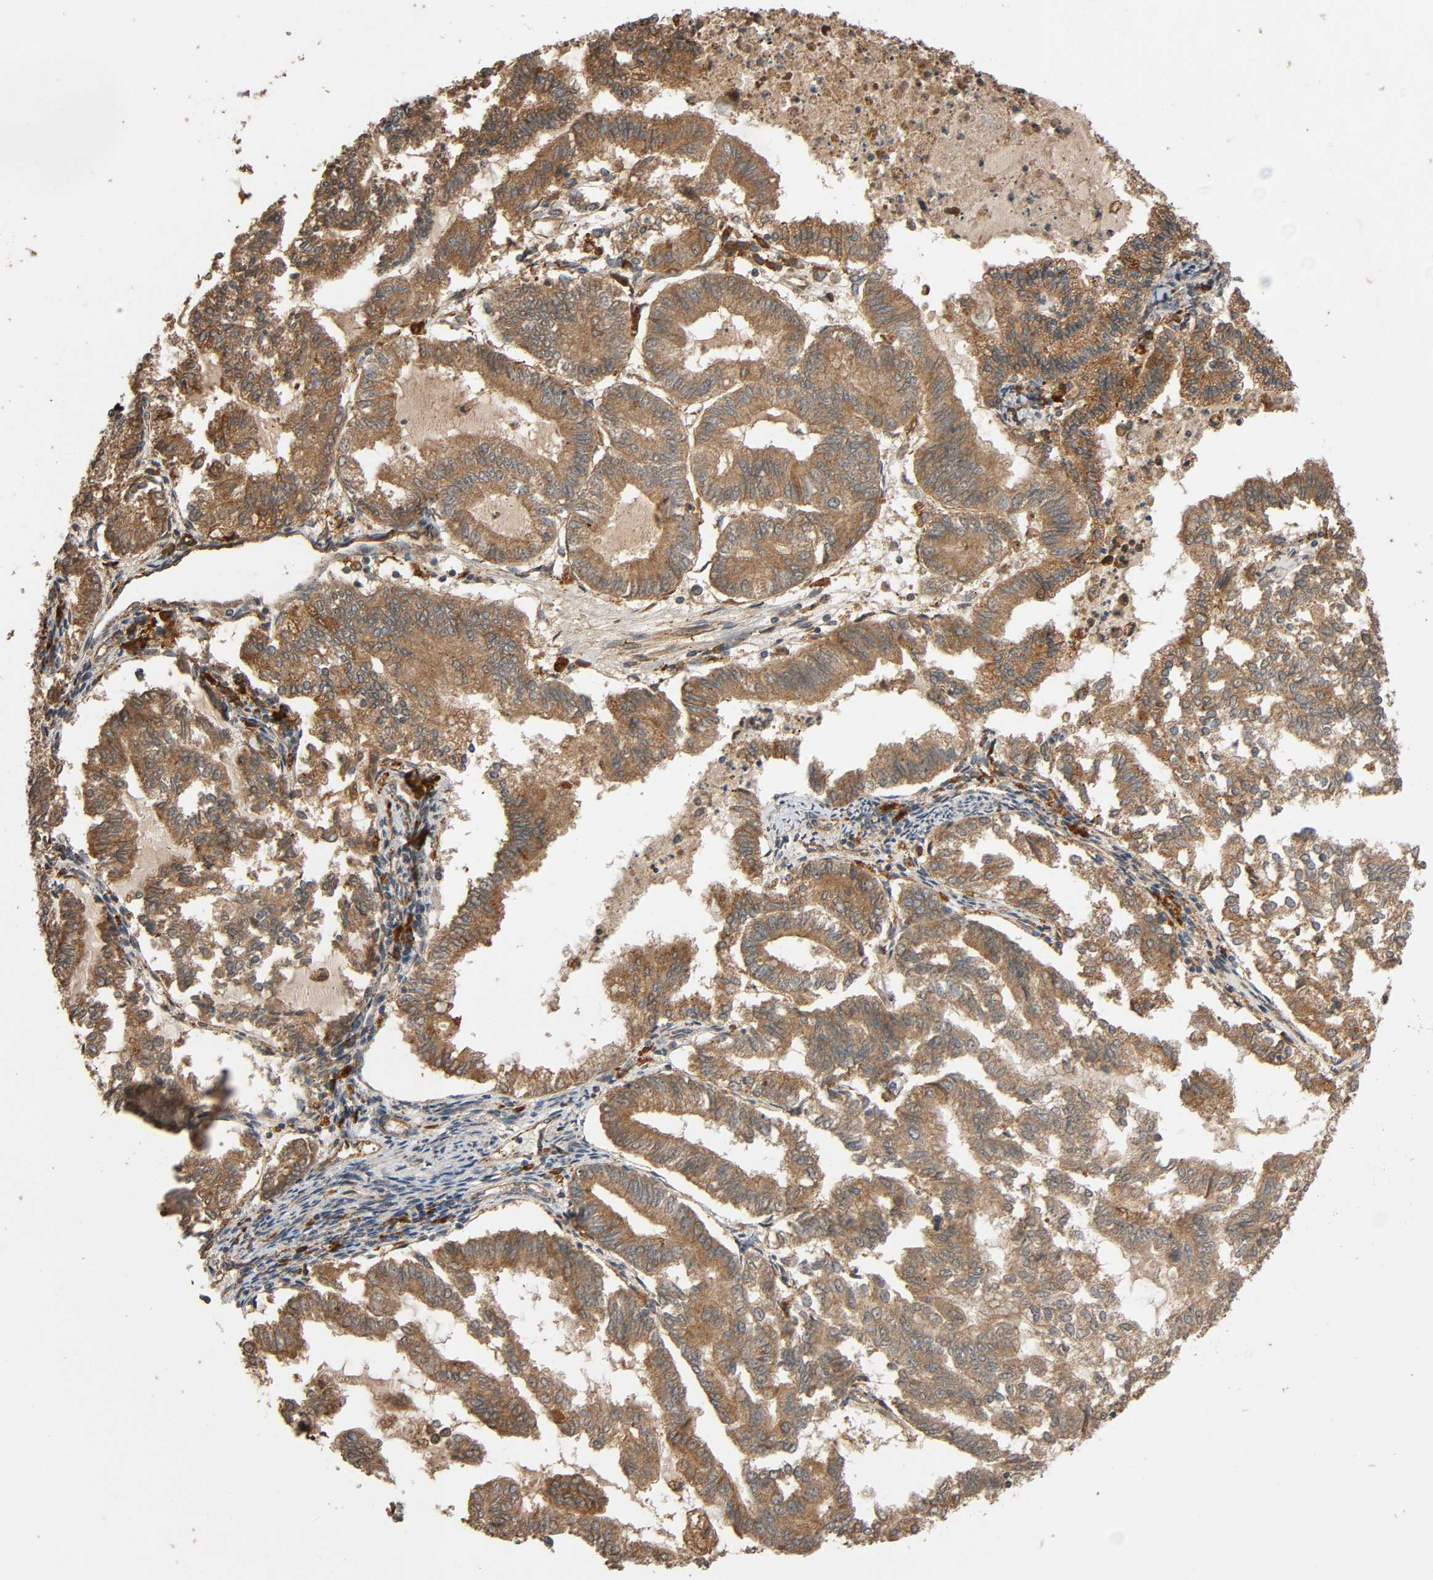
{"staining": {"intensity": "moderate", "quantity": ">75%", "location": "cytoplasmic/membranous"}, "tissue": "endometrial cancer", "cell_type": "Tumor cells", "image_type": "cancer", "snomed": [{"axis": "morphology", "description": "Adenocarcinoma, NOS"}, {"axis": "topography", "description": "Endometrium"}], "caption": "High-power microscopy captured an immunohistochemistry (IHC) image of adenocarcinoma (endometrial), revealing moderate cytoplasmic/membranous staining in about >75% of tumor cells.", "gene": "MAP3K8", "patient": {"sex": "female", "age": 79}}